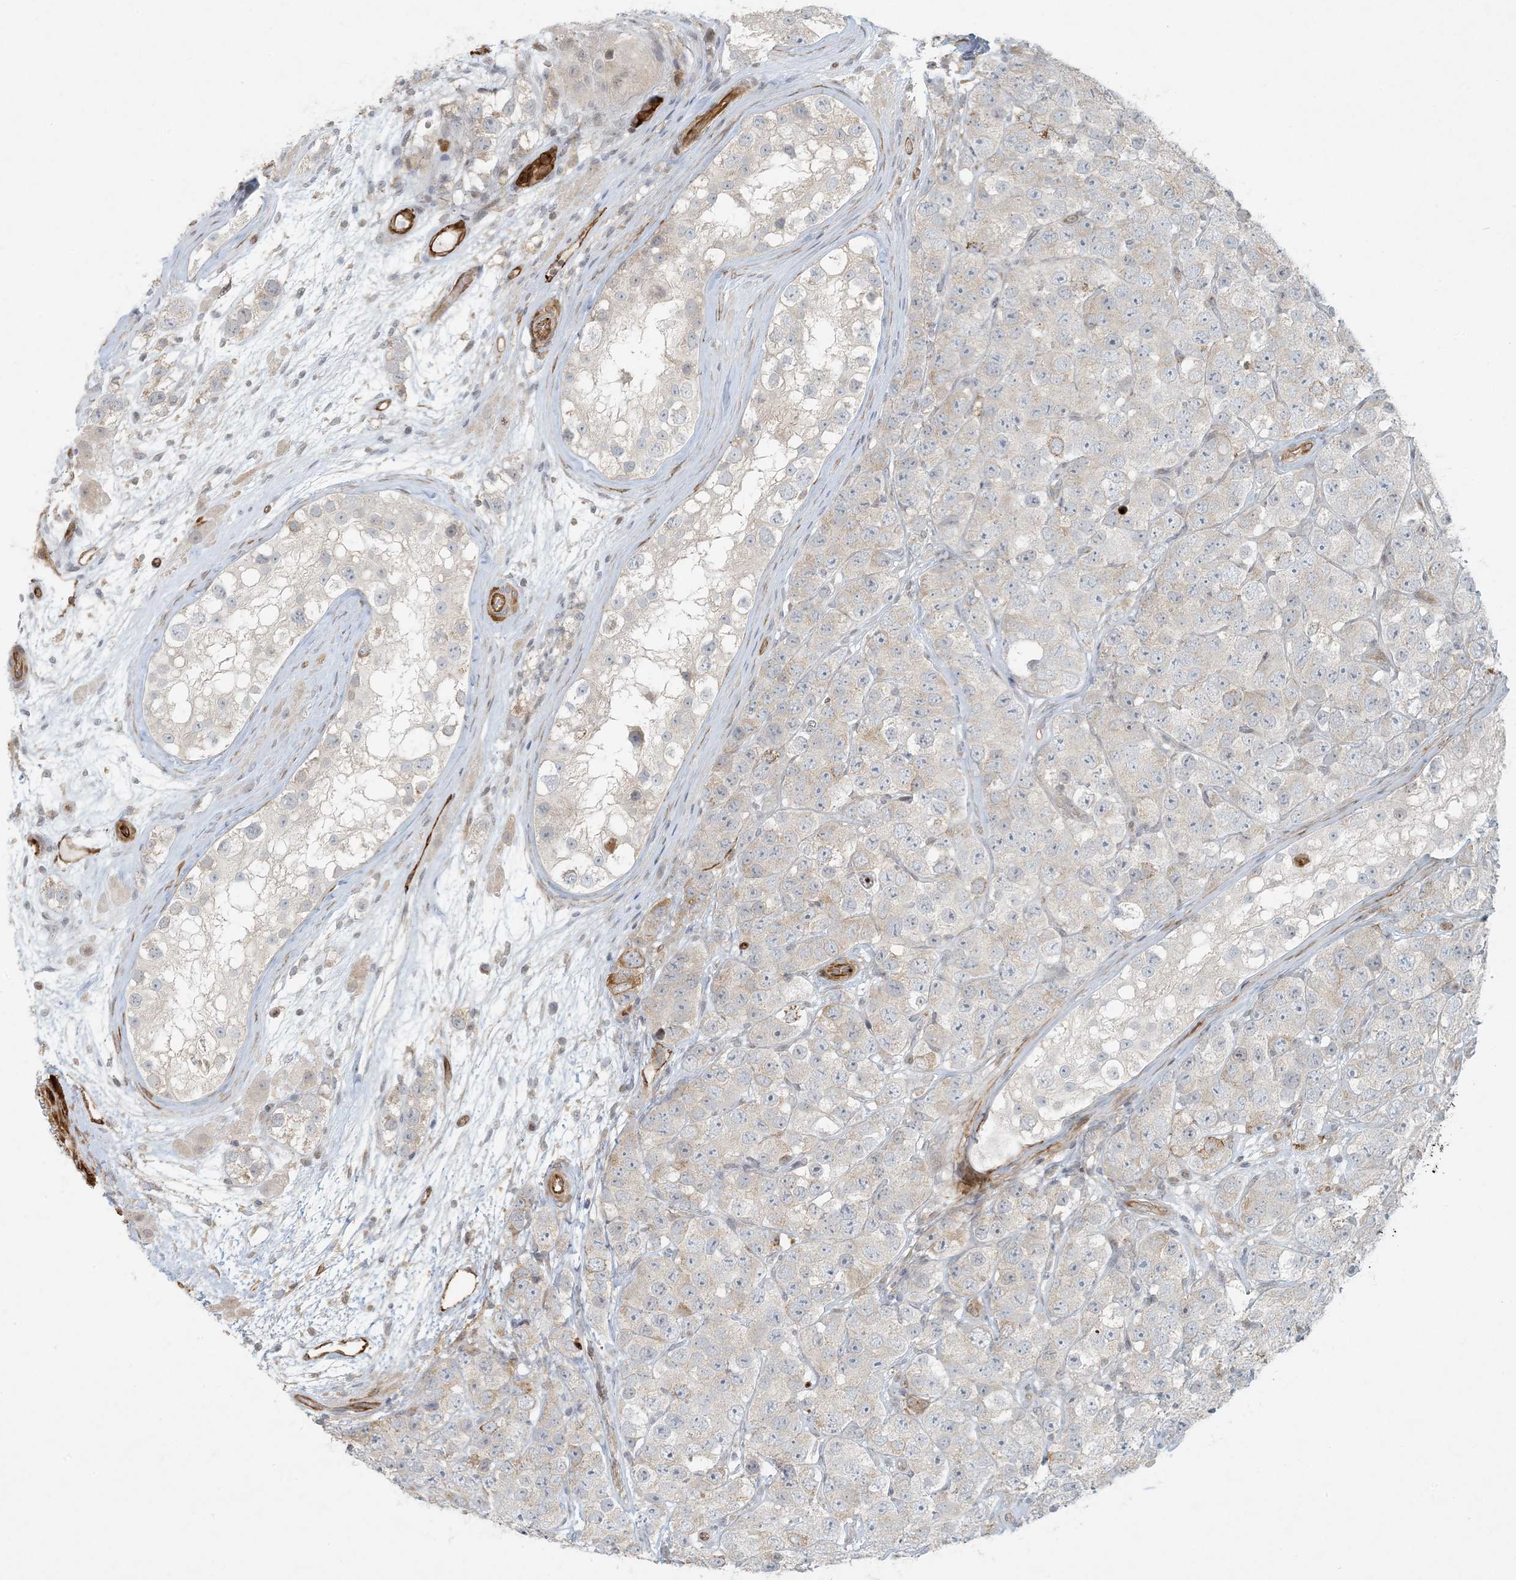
{"staining": {"intensity": "negative", "quantity": "none", "location": "none"}, "tissue": "testis cancer", "cell_type": "Tumor cells", "image_type": "cancer", "snomed": [{"axis": "morphology", "description": "Seminoma, NOS"}, {"axis": "topography", "description": "Testis"}], "caption": "The histopathology image displays no staining of tumor cells in testis cancer (seminoma).", "gene": "BCORL1", "patient": {"sex": "male", "age": 28}}